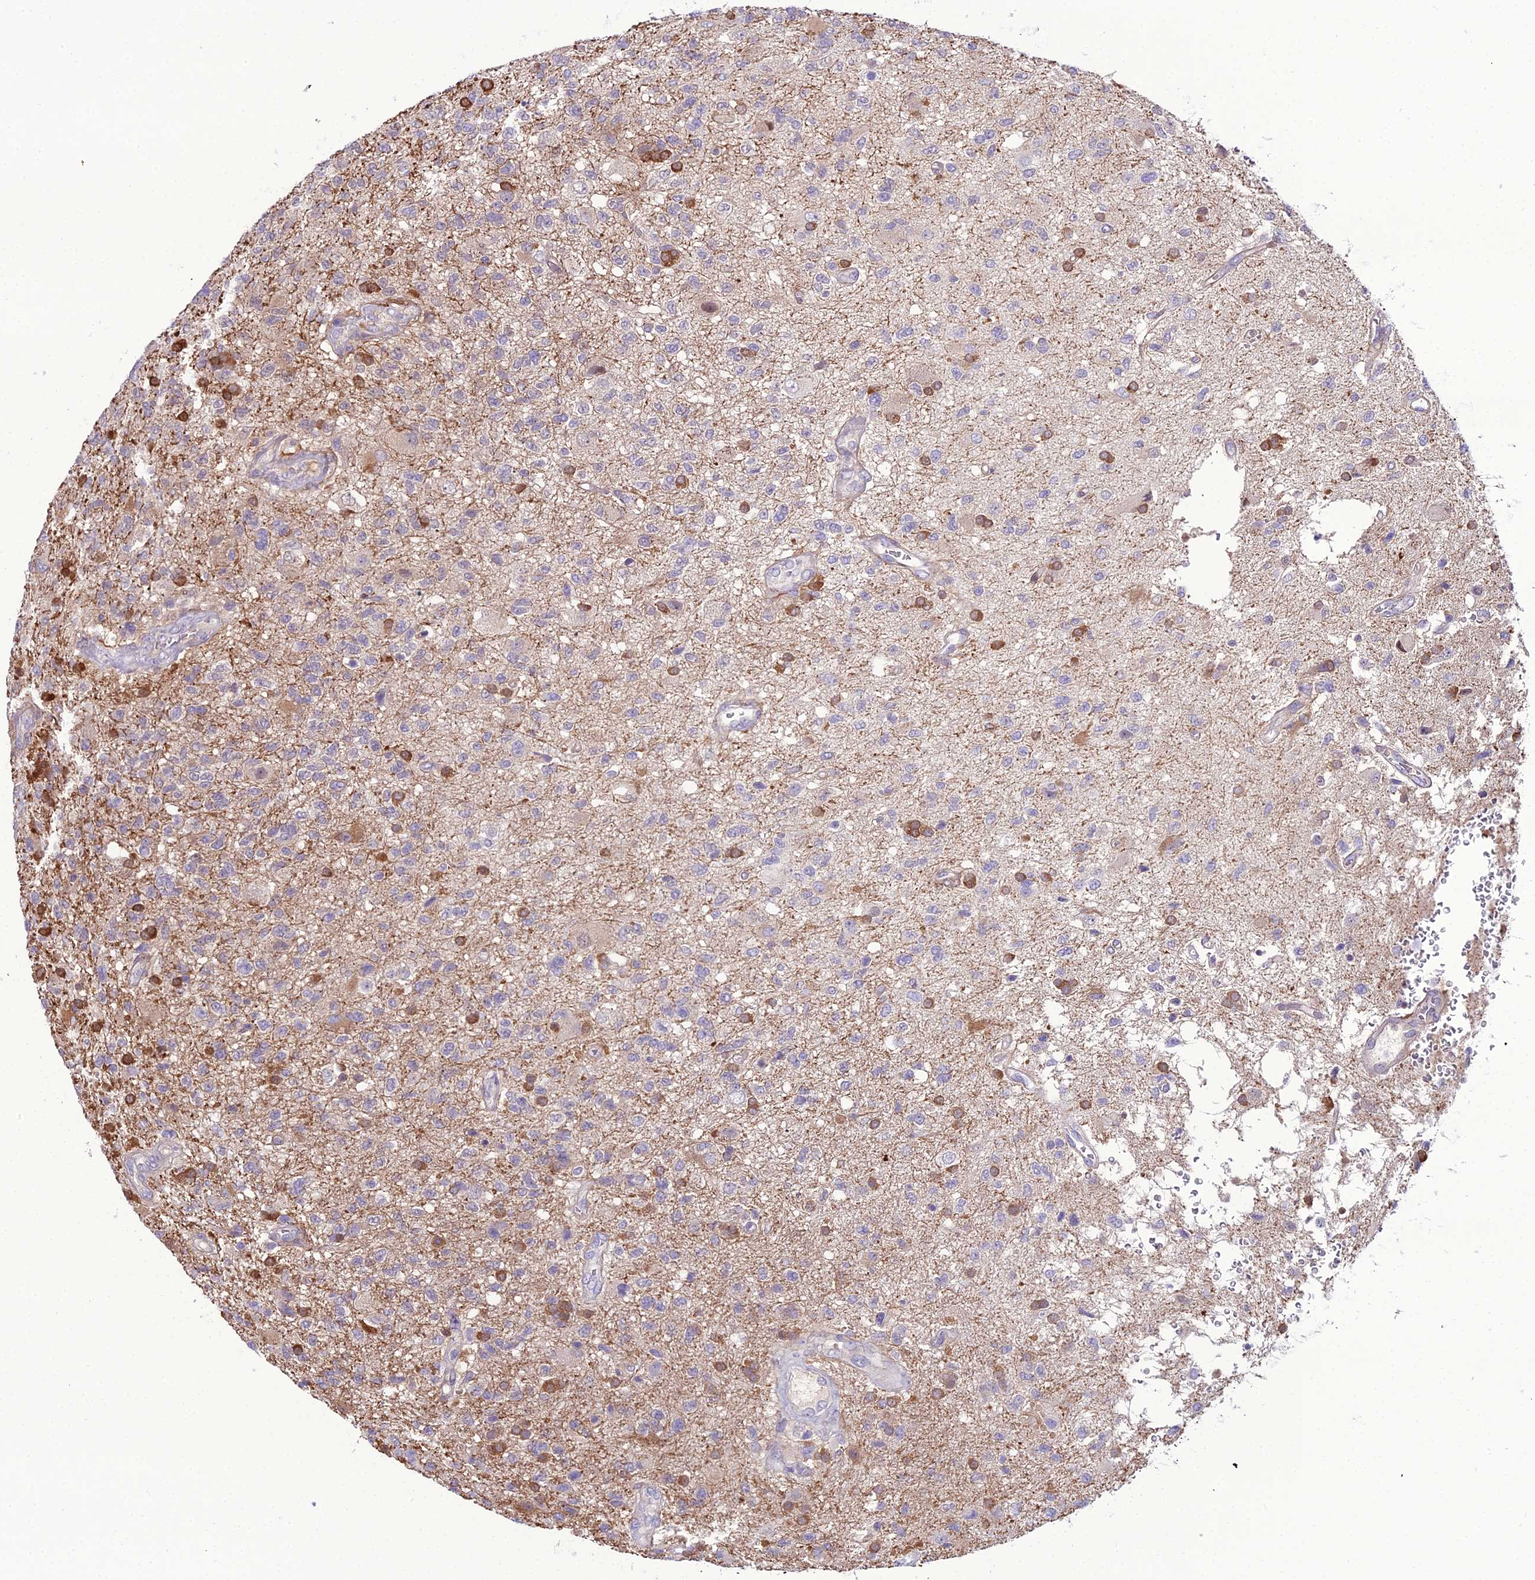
{"staining": {"intensity": "moderate", "quantity": "<25%", "location": "cytoplasmic/membranous"}, "tissue": "glioma", "cell_type": "Tumor cells", "image_type": "cancer", "snomed": [{"axis": "morphology", "description": "Glioma, malignant, High grade"}, {"axis": "topography", "description": "Brain"}], "caption": "Moderate cytoplasmic/membranous protein positivity is present in approximately <25% of tumor cells in glioma. (DAB IHC with brightfield microscopy, high magnification).", "gene": "MB21D2", "patient": {"sex": "male", "age": 56}}